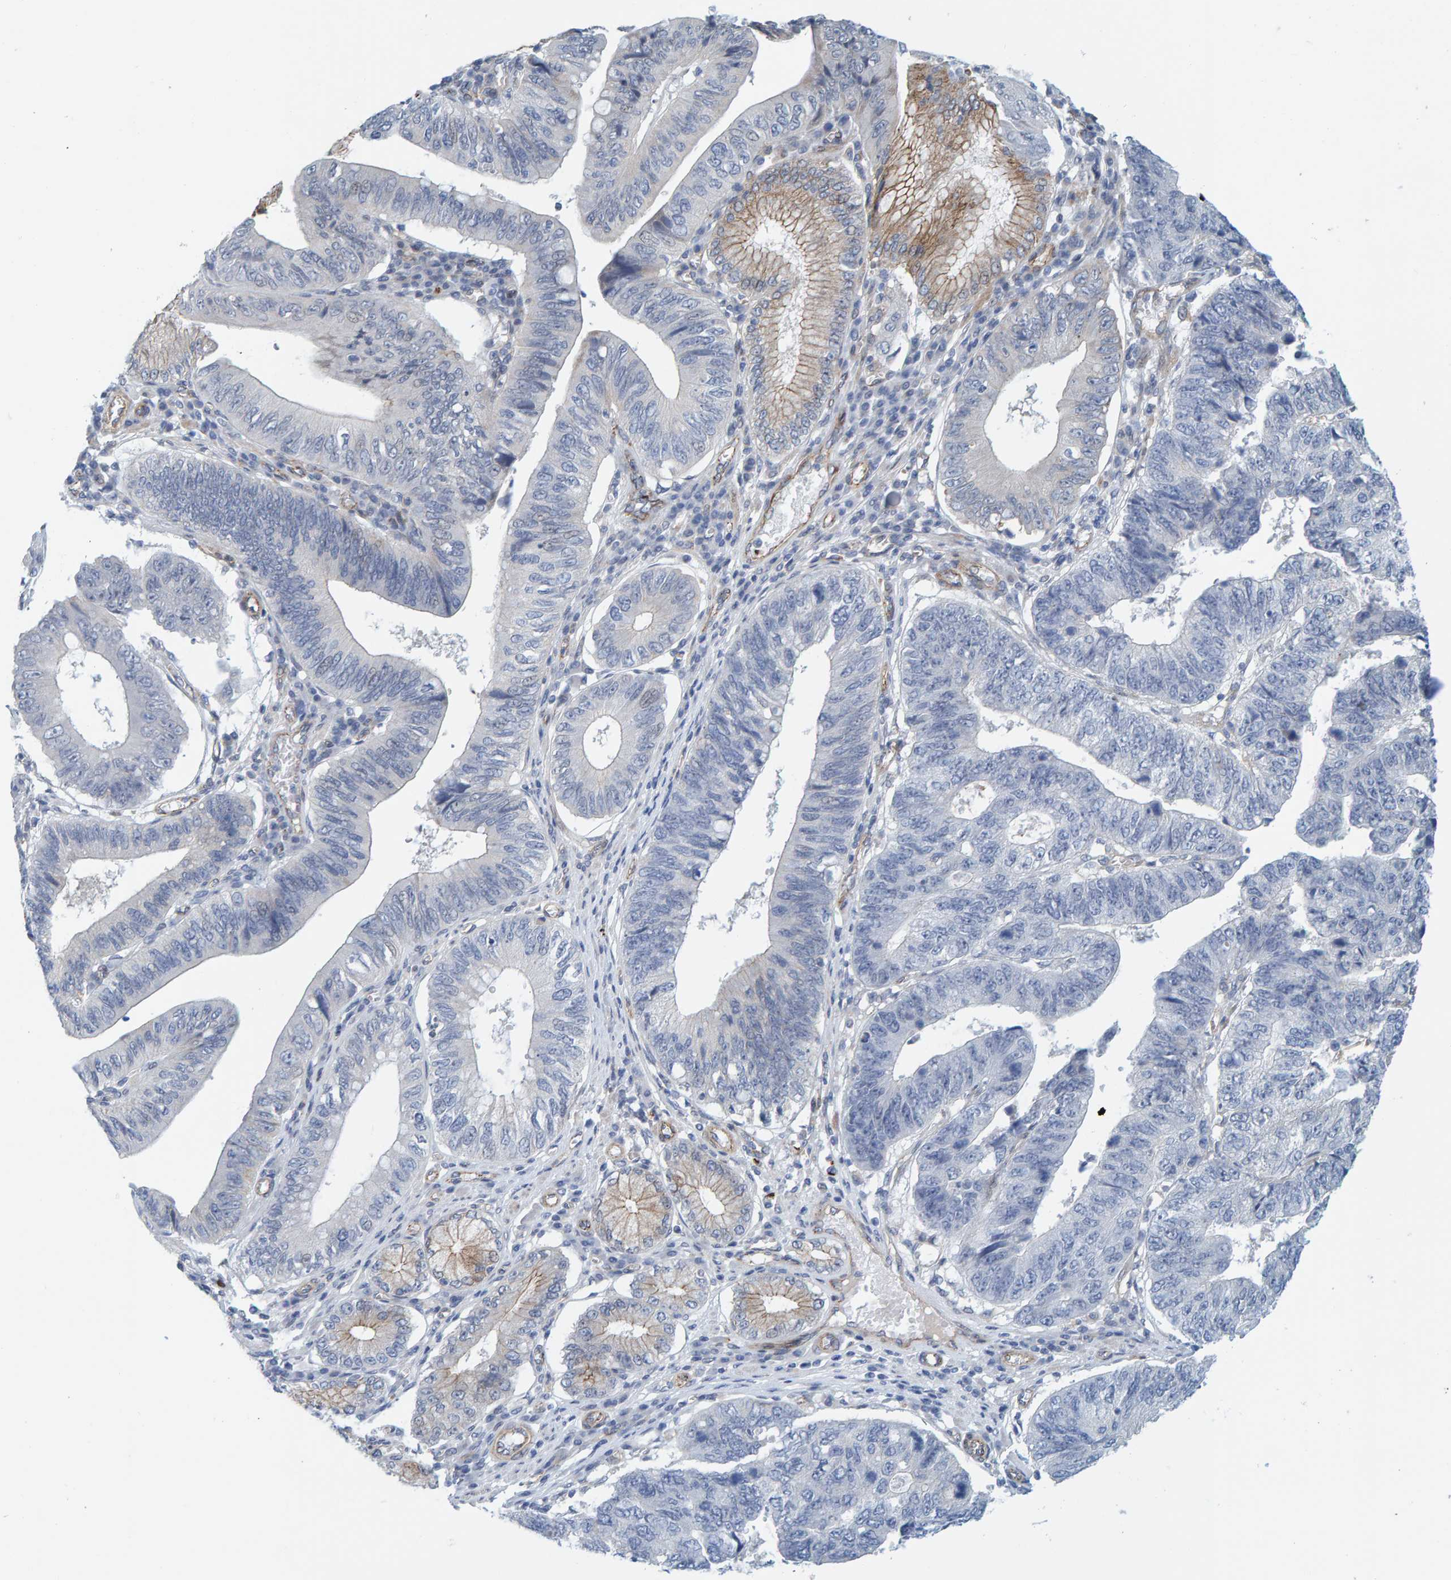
{"staining": {"intensity": "negative", "quantity": "none", "location": "none"}, "tissue": "stomach cancer", "cell_type": "Tumor cells", "image_type": "cancer", "snomed": [{"axis": "morphology", "description": "Adenocarcinoma, NOS"}, {"axis": "topography", "description": "Stomach"}], "caption": "The immunohistochemistry micrograph has no significant staining in tumor cells of adenocarcinoma (stomach) tissue.", "gene": "KRBA2", "patient": {"sex": "male", "age": 59}}